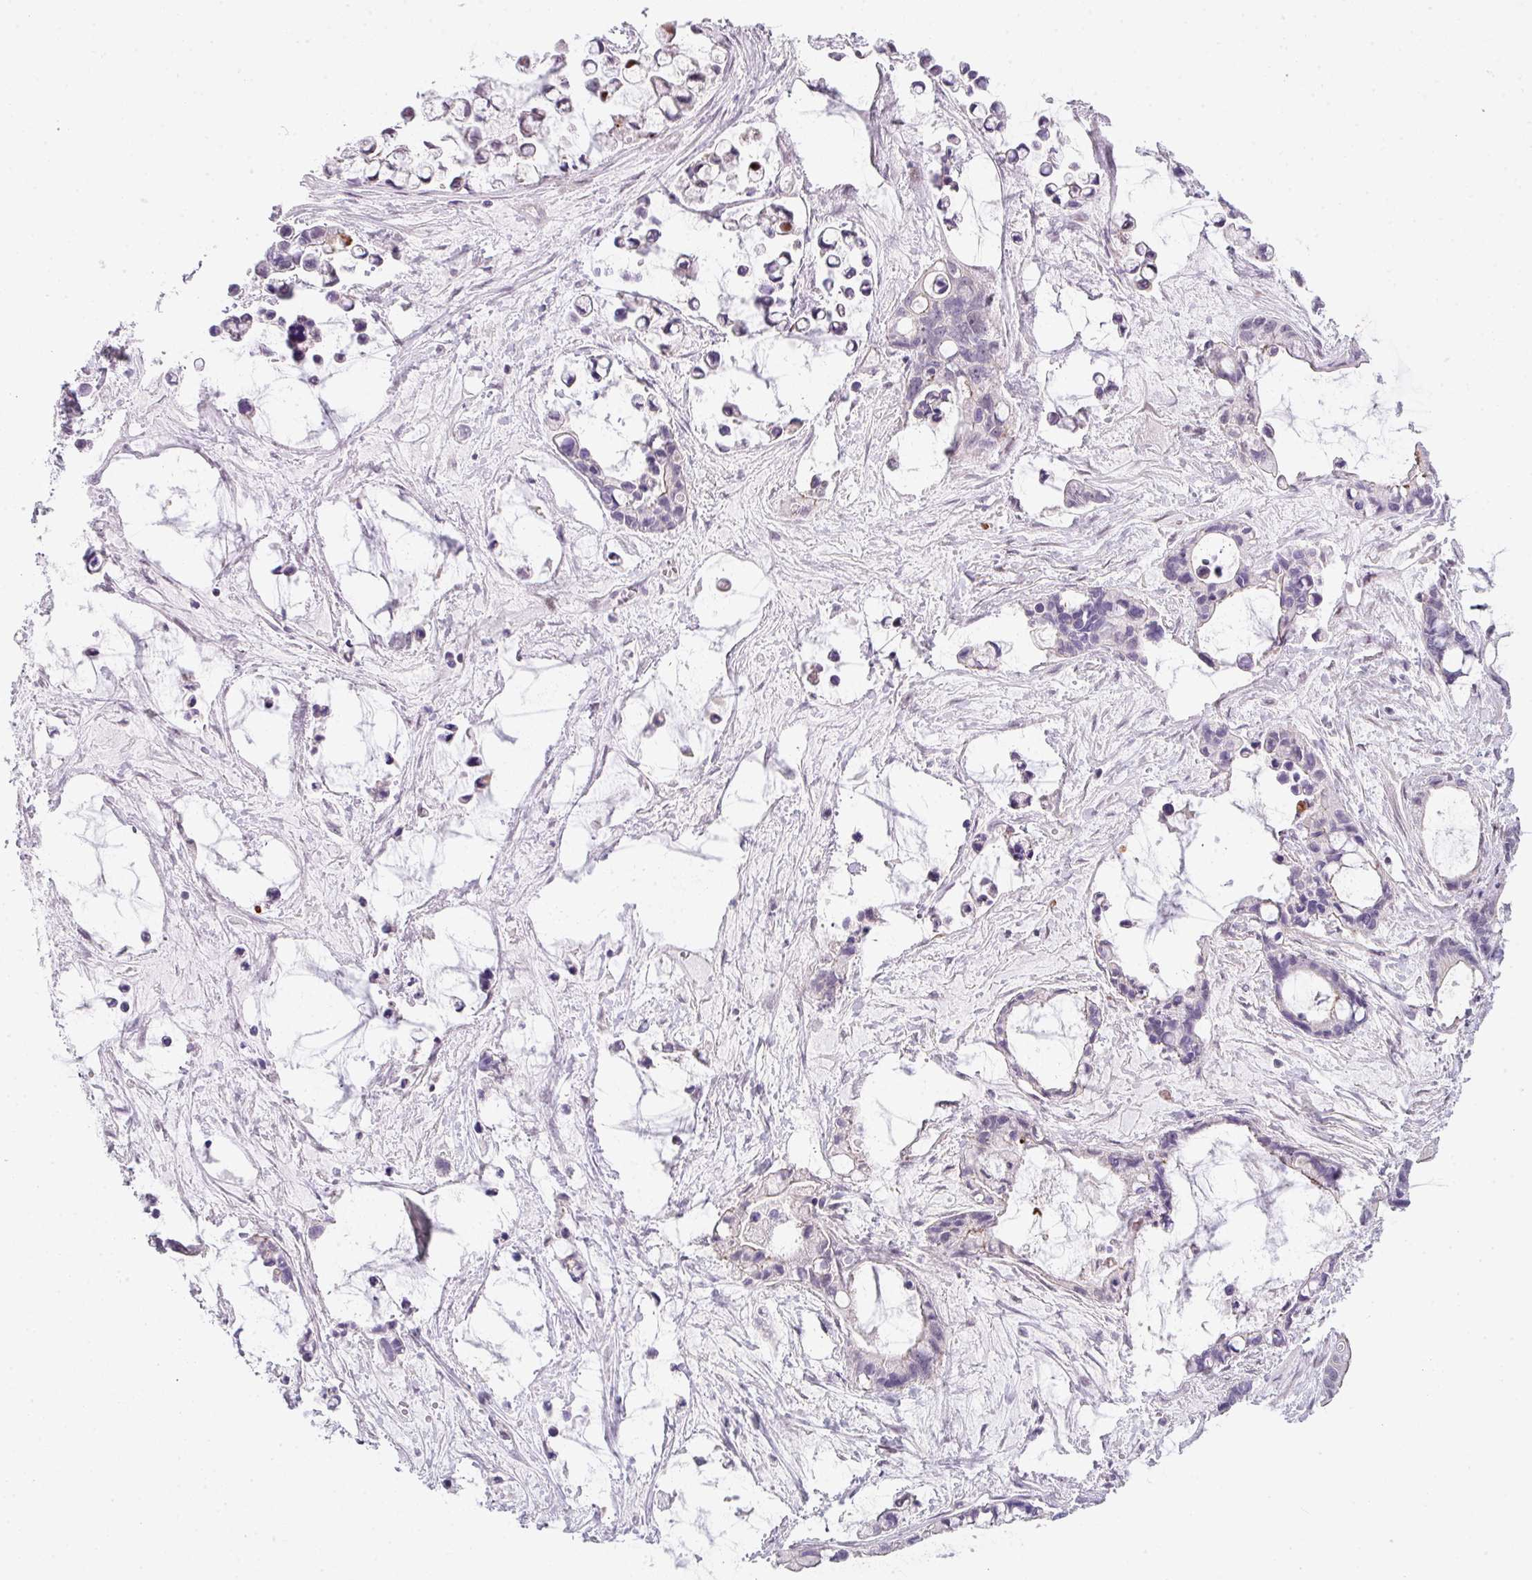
{"staining": {"intensity": "moderate", "quantity": "<25%", "location": "nuclear"}, "tissue": "ovarian cancer", "cell_type": "Tumor cells", "image_type": "cancer", "snomed": [{"axis": "morphology", "description": "Cystadenocarcinoma, mucinous, NOS"}, {"axis": "topography", "description": "Ovary"}], "caption": "Human mucinous cystadenocarcinoma (ovarian) stained with a protein marker displays moderate staining in tumor cells.", "gene": "ZNF688", "patient": {"sex": "female", "age": 63}}